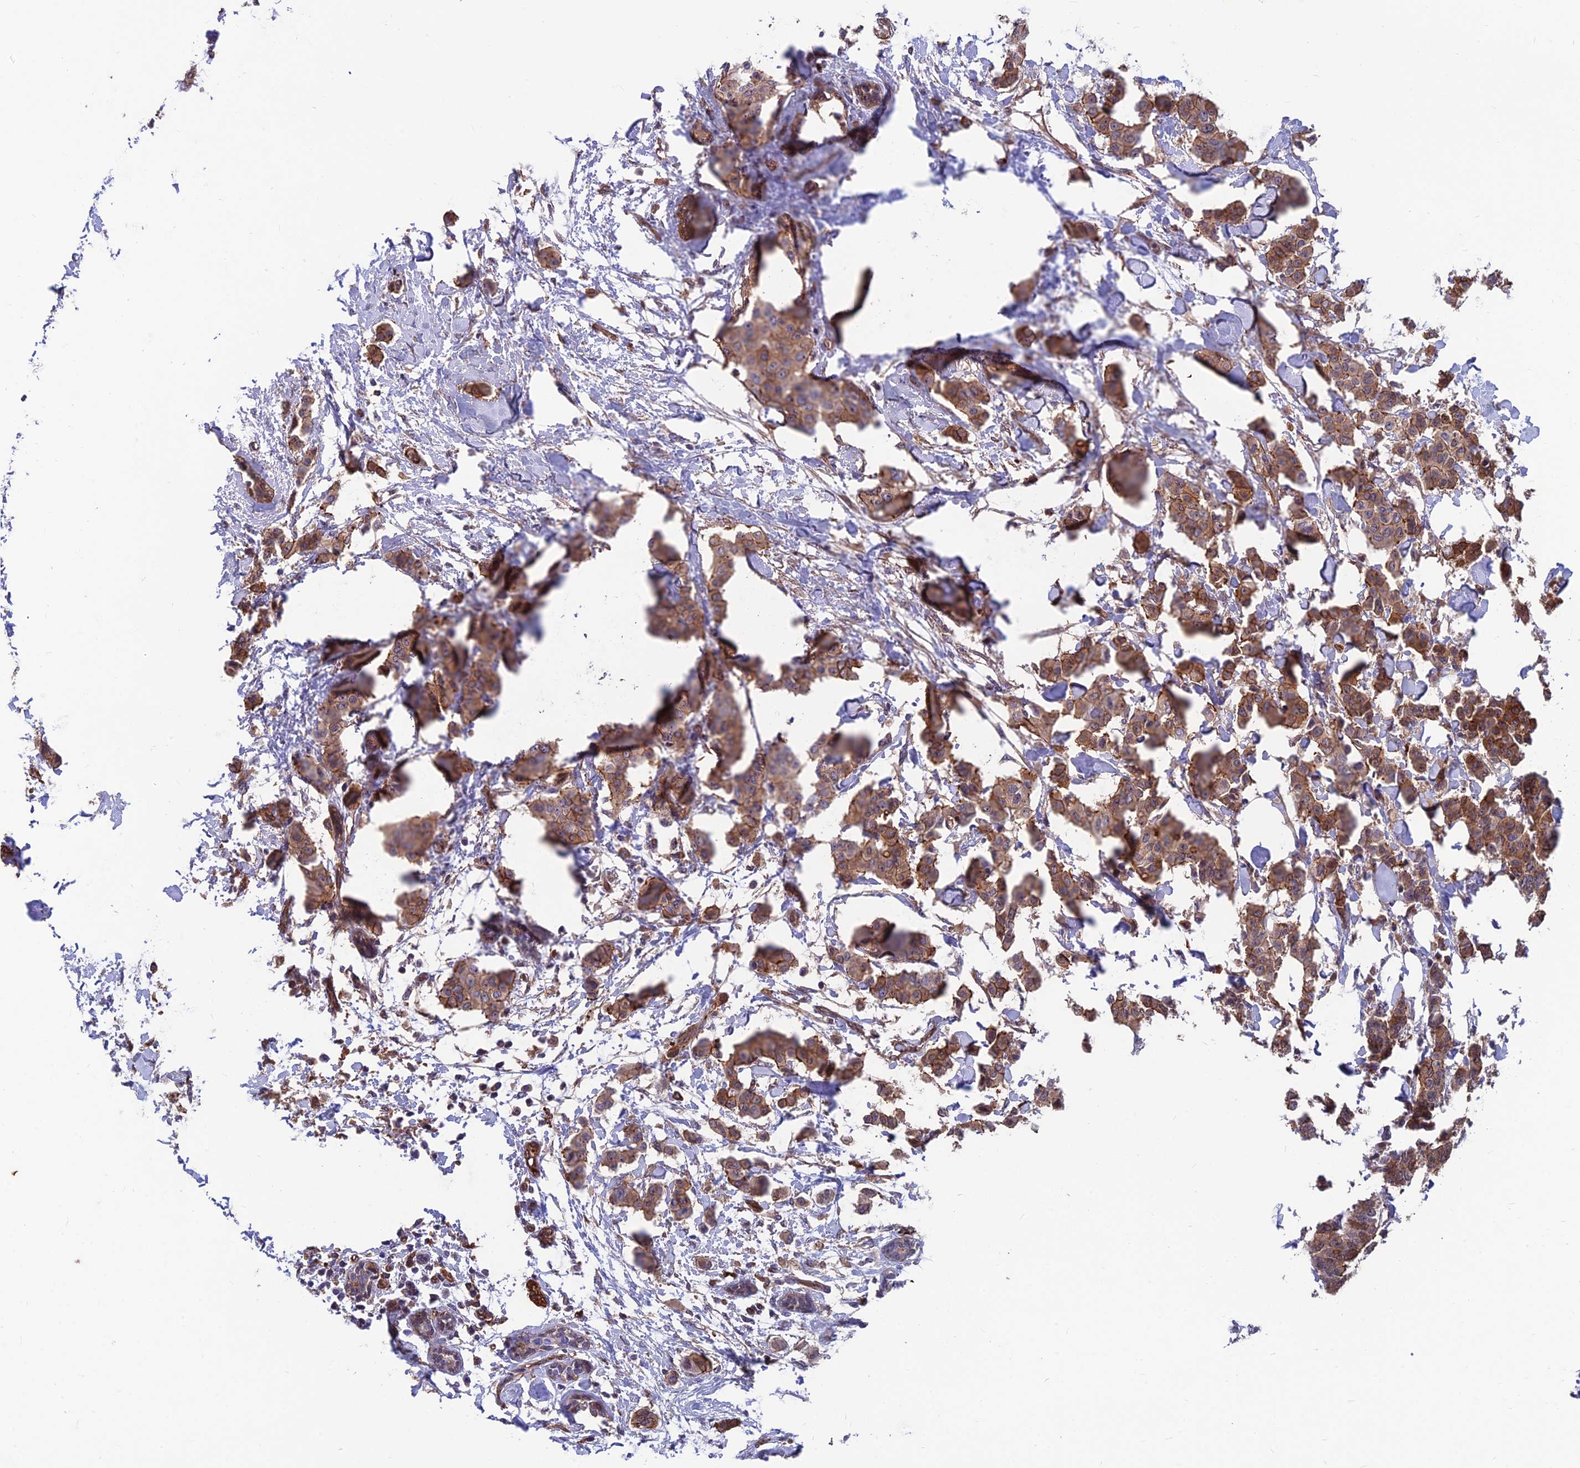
{"staining": {"intensity": "moderate", "quantity": ">75%", "location": "cytoplasmic/membranous"}, "tissue": "breast cancer", "cell_type": "Tumor cells", "image_type": "cancer", "snomed": [{"axis": "morphology", "description": "Duct carcinoma"}, {"axis": "topography", "description": "Breast"}], "caption": "DAB immunohistochemical staining of human breast cancer (intraductal carcinoma) reveals moderate cytoplasmic/membranous protein expression in approximately >75% of tumor cells.", "gene": "RTN4RL1", "patient": {"sex": "female", "age": 40}}